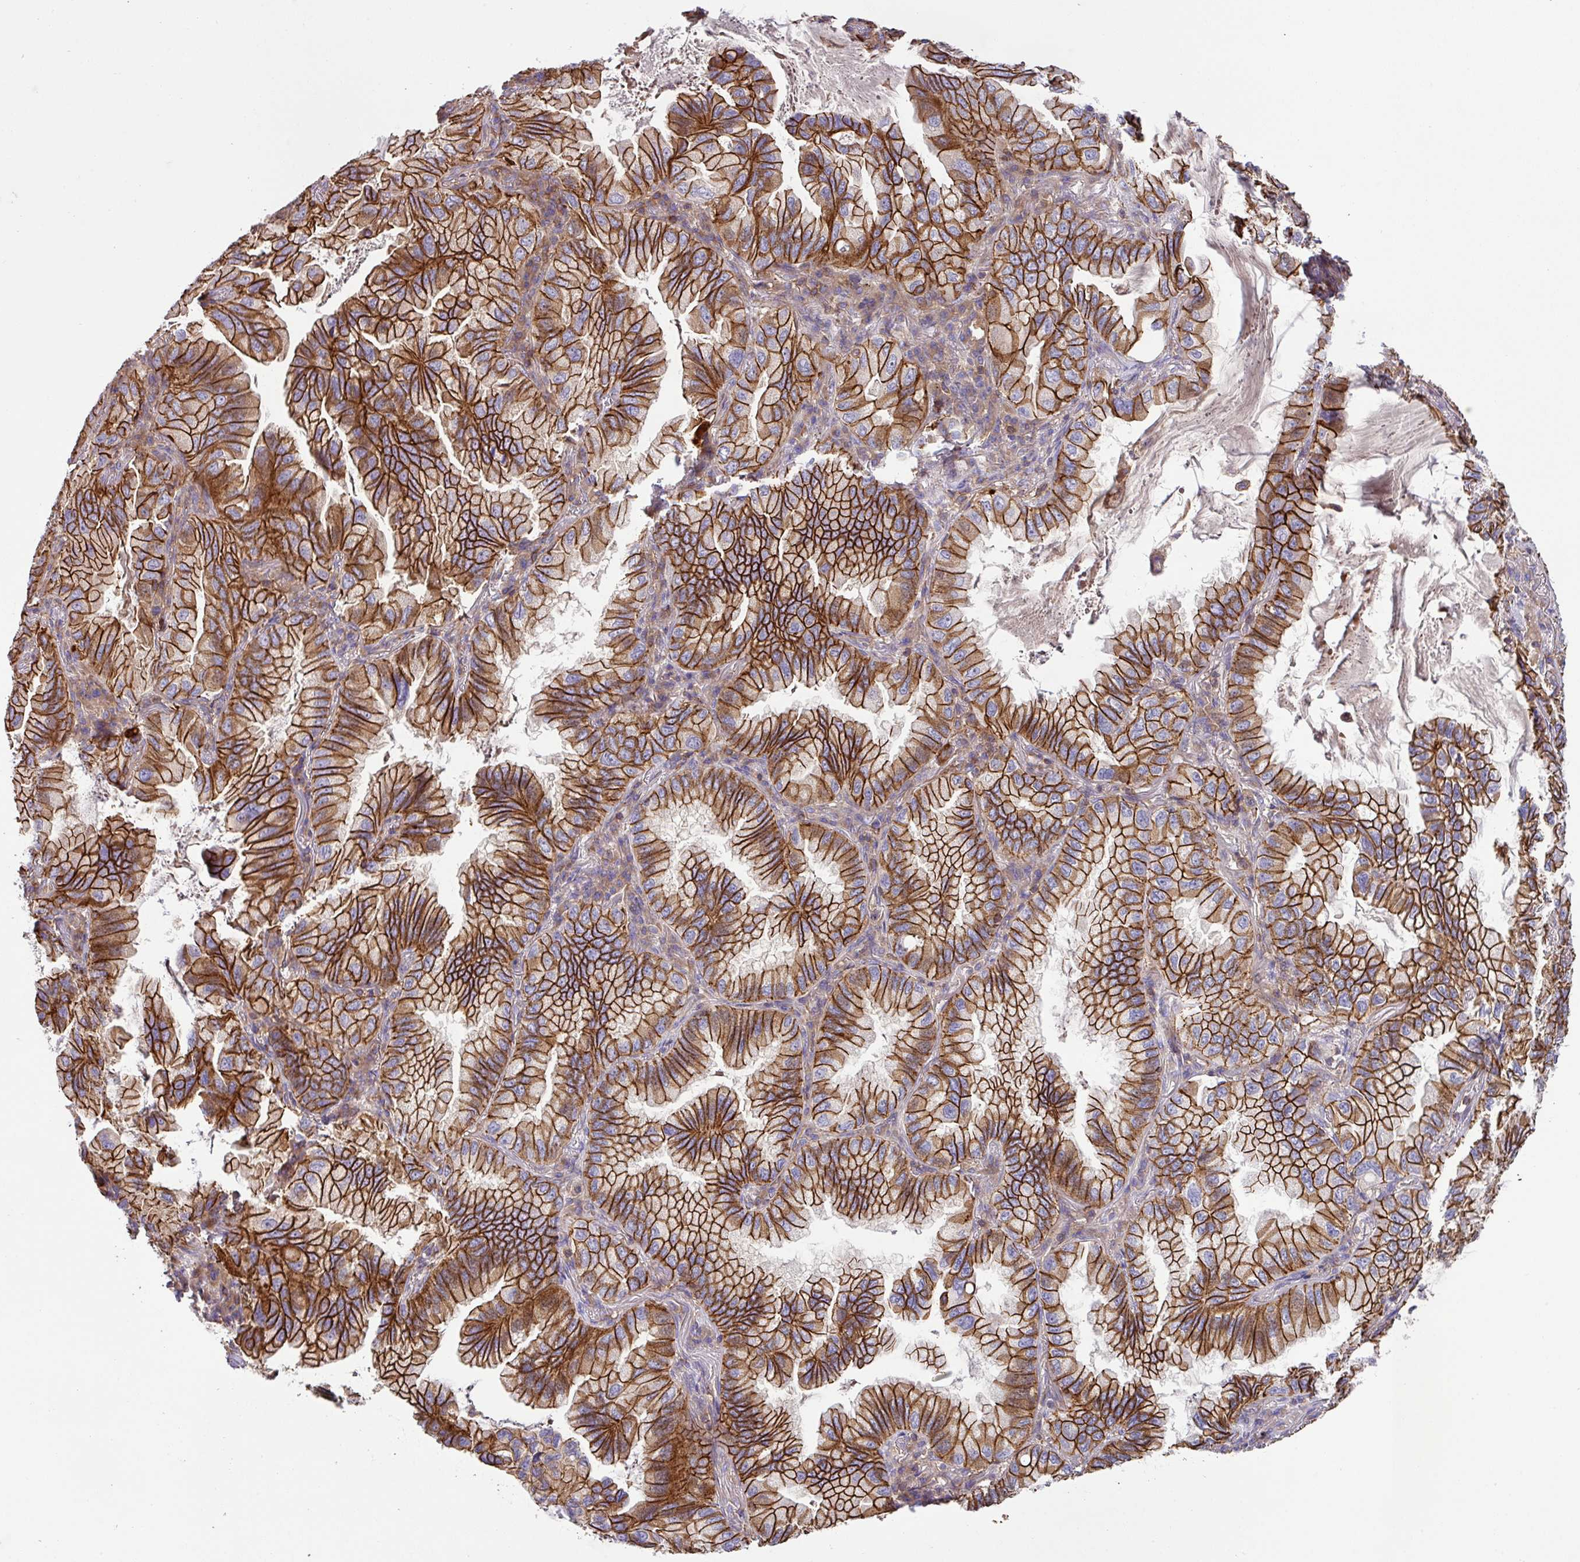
{"staining": {"intensity": "strong", "quantity": ">75%", "location": "cytoplasmic/membranous"}, "tissue": "lung cancer", "cell_type": "Tumor cells", "image_type": "cancer", "snomed": [{"axis": "morphology", "description": "Adenocarcinoma, NOS"}, {"axis": "topography", "description": "Lung"}], "caption": "There is high levels of strong cytoplasmic/membranous expression in tumor cells of lung cancer (adenocarcinoma), as demonstrated by immunohistochemical staining (brown color).", "gene": "RIC1", "patient": {"sex": "female", "age": 69}}